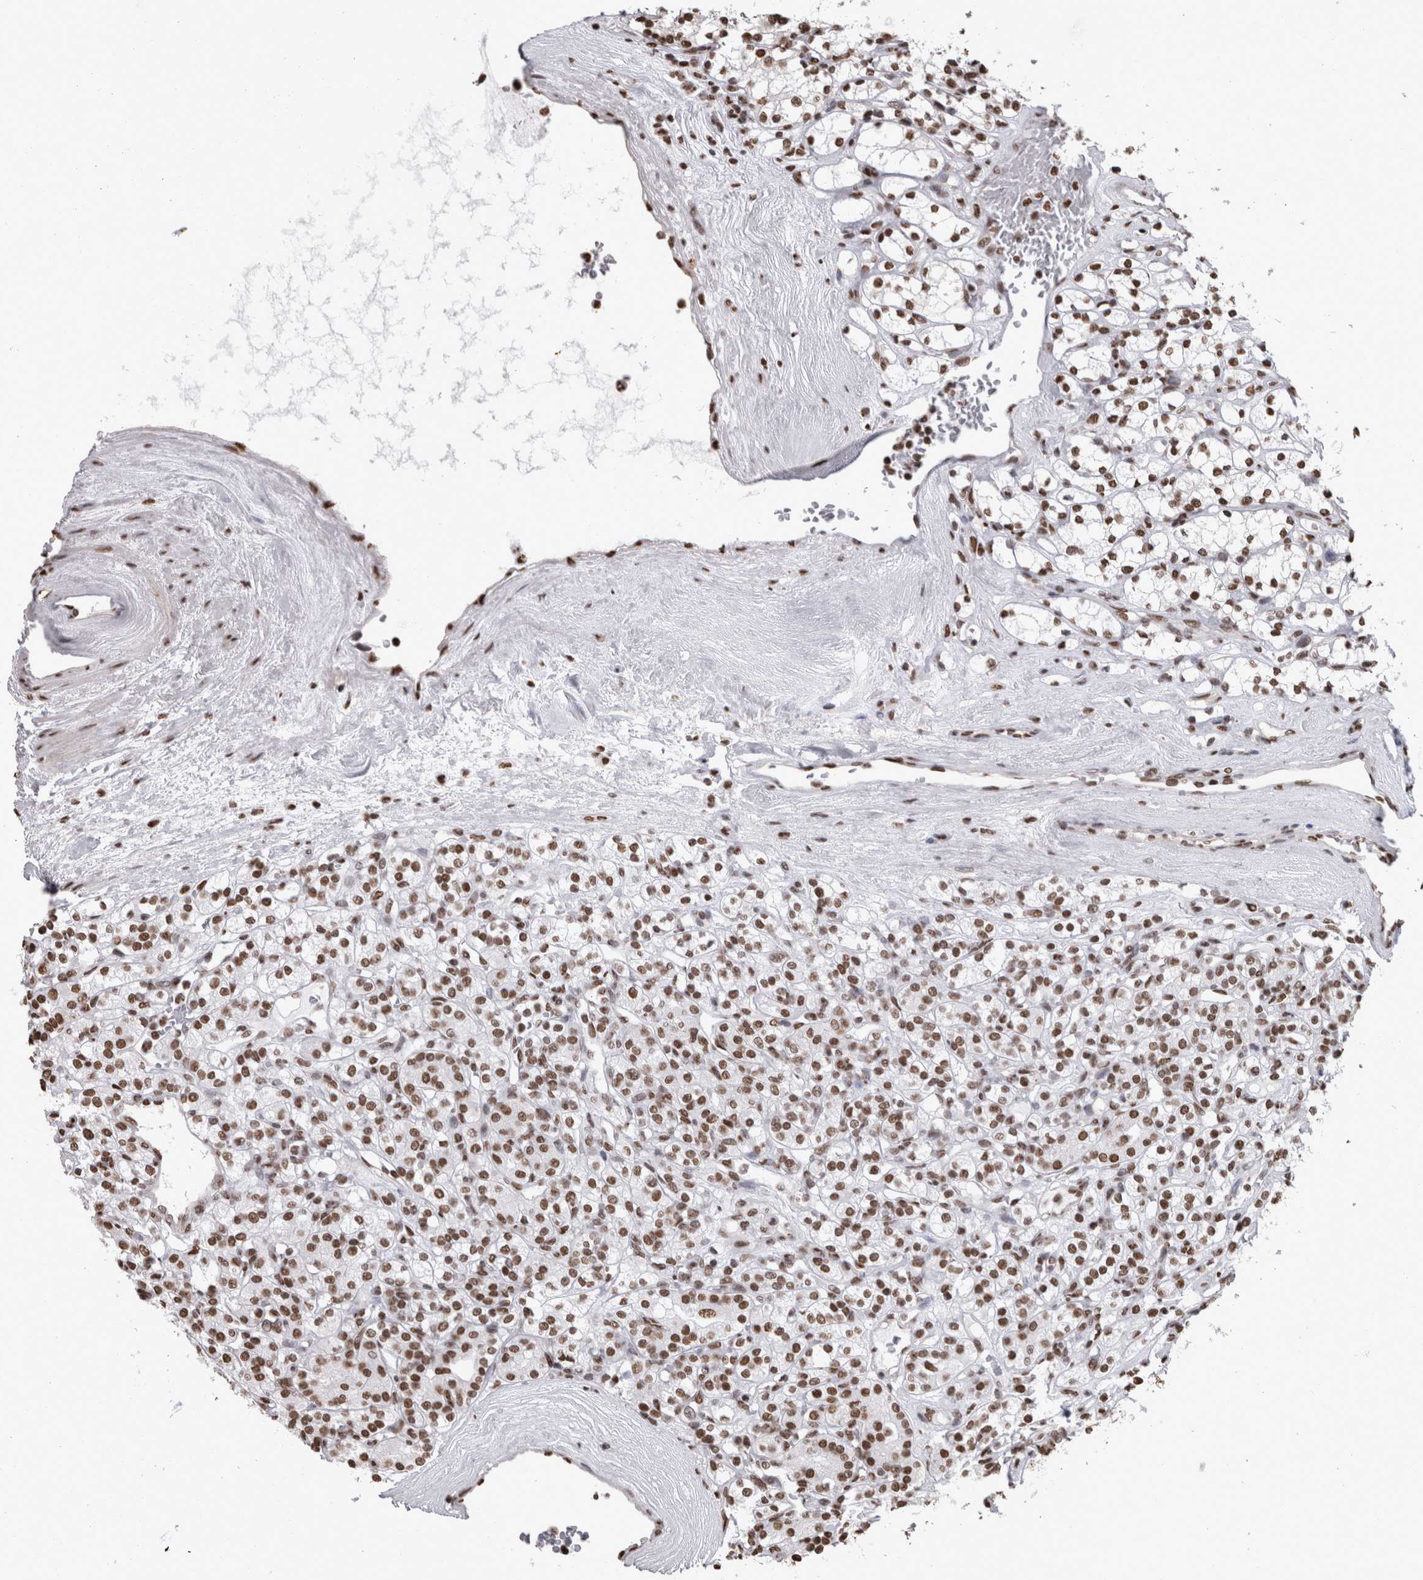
{"staining": {"intensity": "moderate", "quantity": ">75%", "location": "nuclear"}, "tissue": "renal cancer", "cell_type": "Tumor cells", "image_type": "cancer", "snomed": [{"axis": "morphology", "description": "Adenocarcinoma, NOS"}, {"axis": "topography", "description": "Kidney"}], "caption": "Protein expression analysis of human renal cancer reveals moderate nuclear staining in about >75% of tumor cells.", "gene": "HNRNPM", "patient": {"sex": "male", "age": 77}}